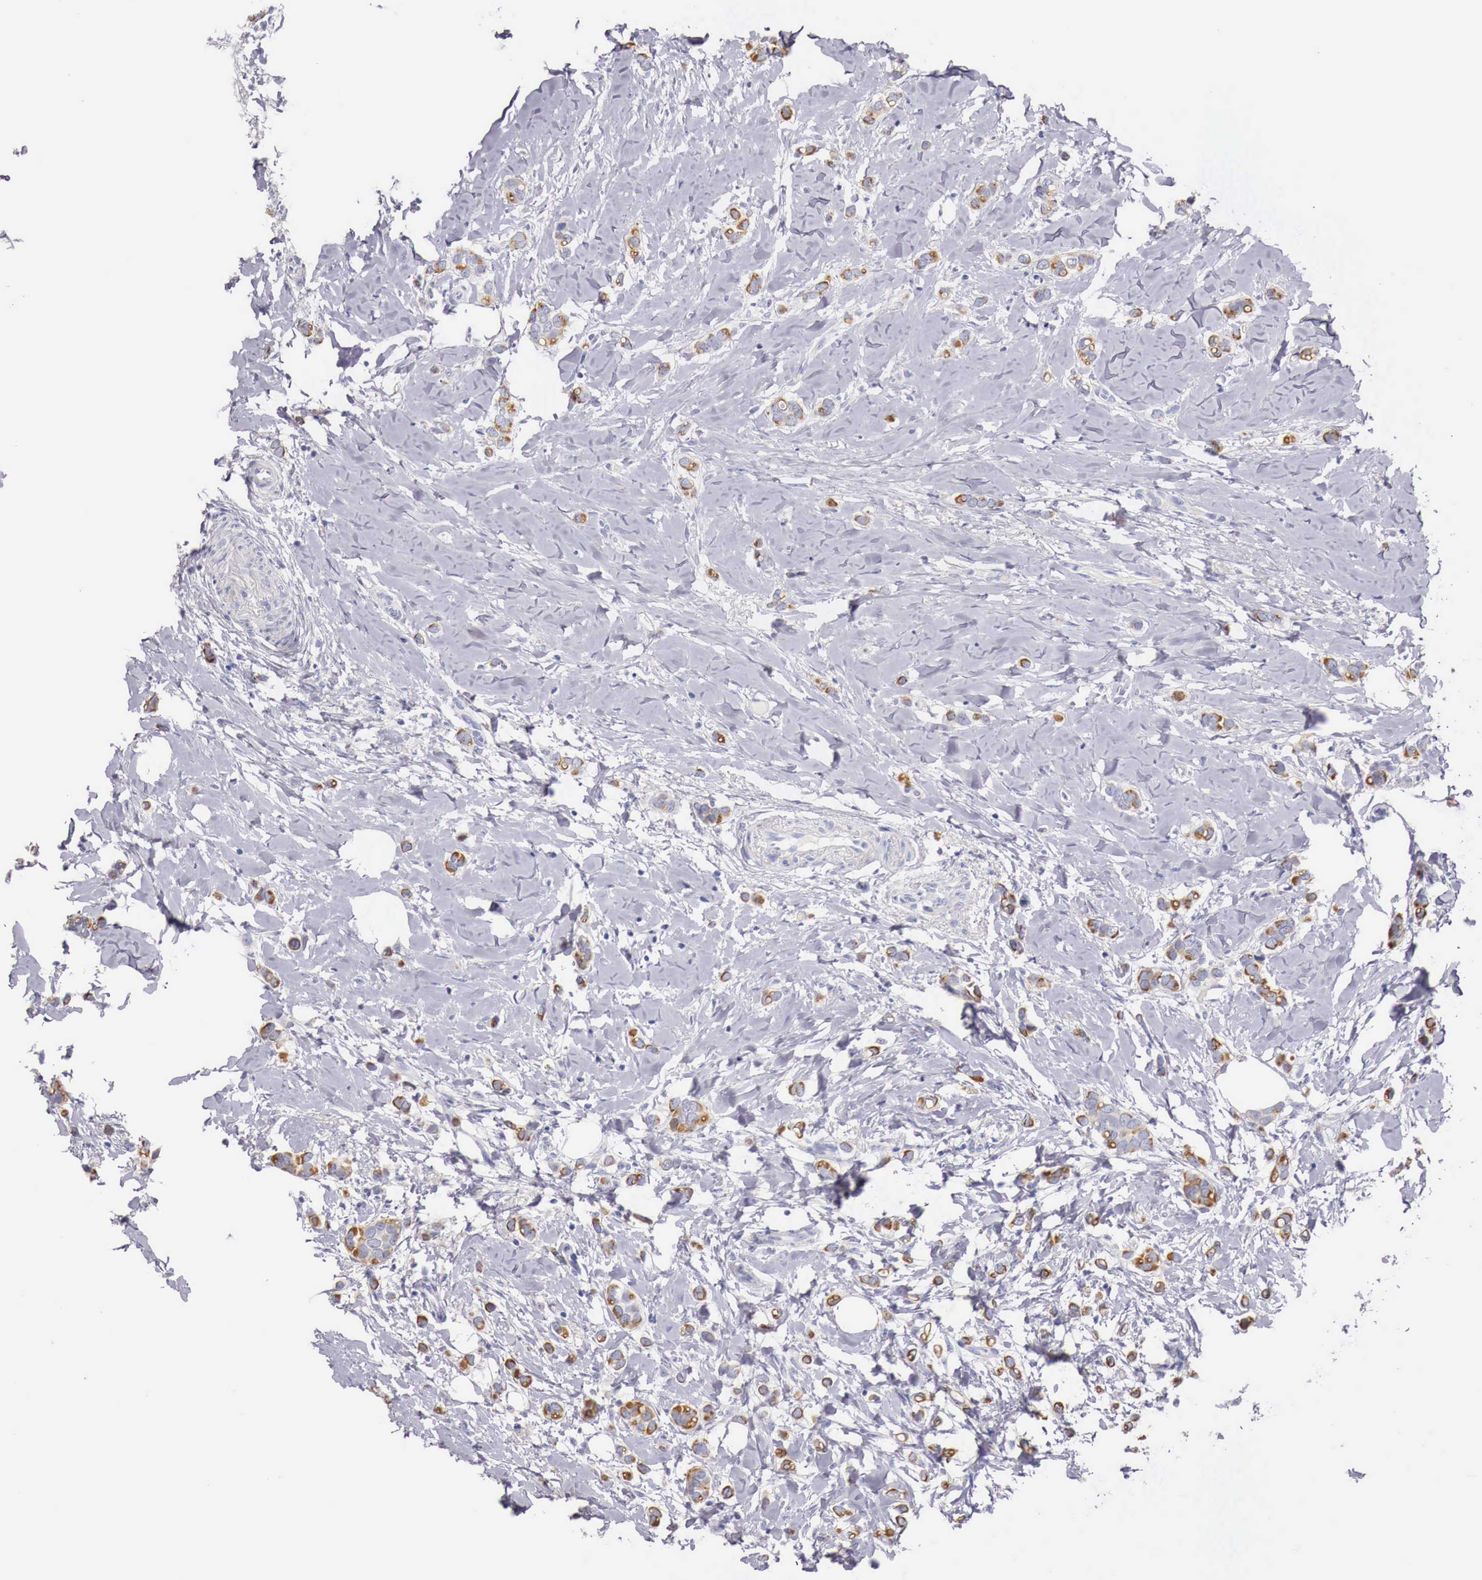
{"staining": {"intensity": "moderate", "quantity": "25%-75%", "location": "cytoplasmic/membranous"}, "tissue": "breast cancer", "cell_type": "Tumor cells", "image_type": "cancer", "snomed": [{"axis": "morphology", "description": "Duct carcinoma"}, {"axis": "topography", "description": "Breast"}], "caption": "This is a histology image of immunohistochemistry (IHC) staining of breast cancer (intraductal carcinoma), which shows moderate staining in the cytoplasmic/membranous of tumor cells.", "gene": "NREP", "patient": {"sex": "female", "age": 72}}